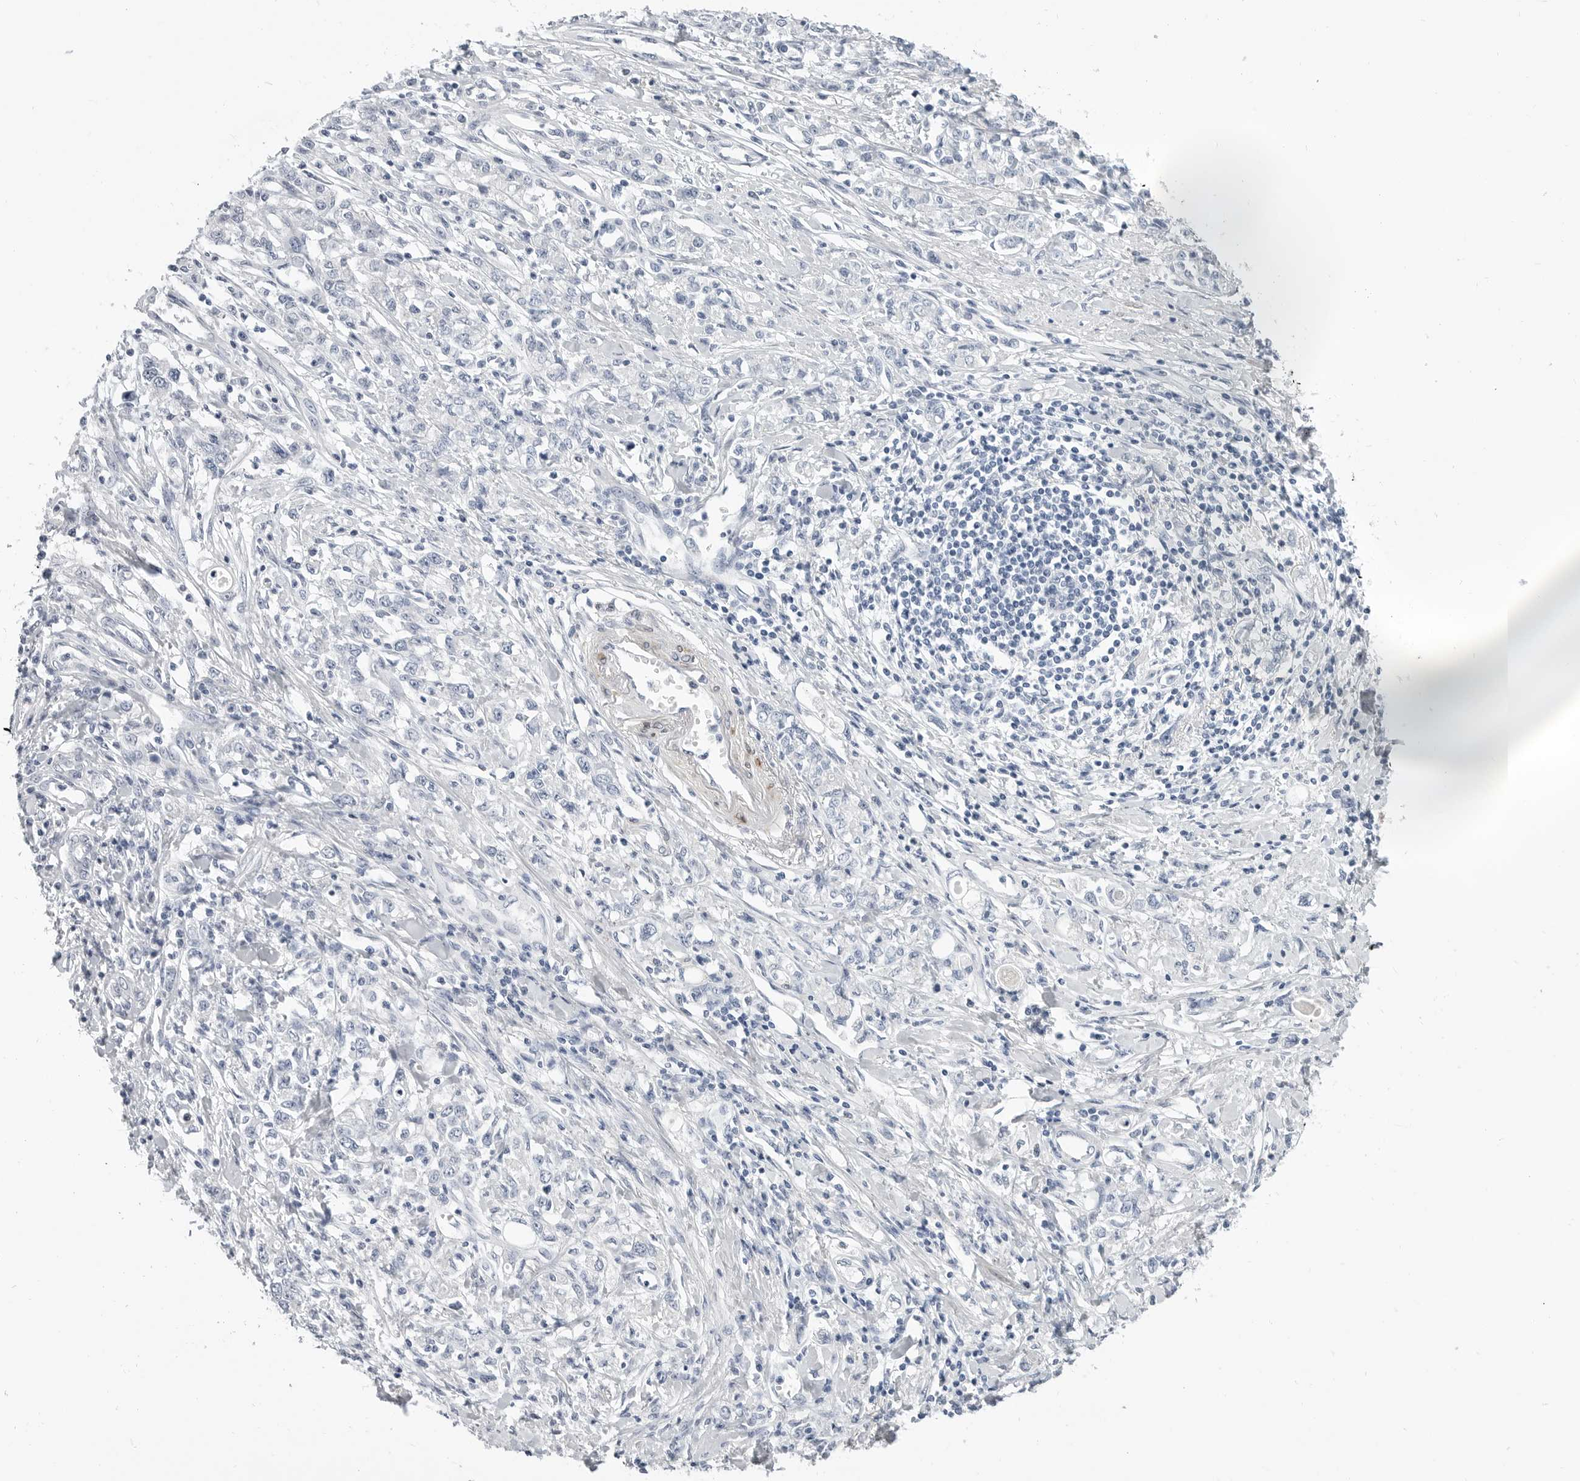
{"staining": {"intensity": "negative", "quantity": "none", "location": "none"}, "tissue": "stomach cancer", "cell_type": "Tumor cells", "image_type": "cancer", "snomed": [{"axis": "morphology", "description": "Adenocarcinoma, NOS"}, {"axis": "topography", "description": "Stomach"}], "caption": "The micrograph reveals no significant expression in tumor cells of stomach cancer (adenocarcinoma).", "gene": "PLN", "patient": {"sex": "female", "age": 76}}